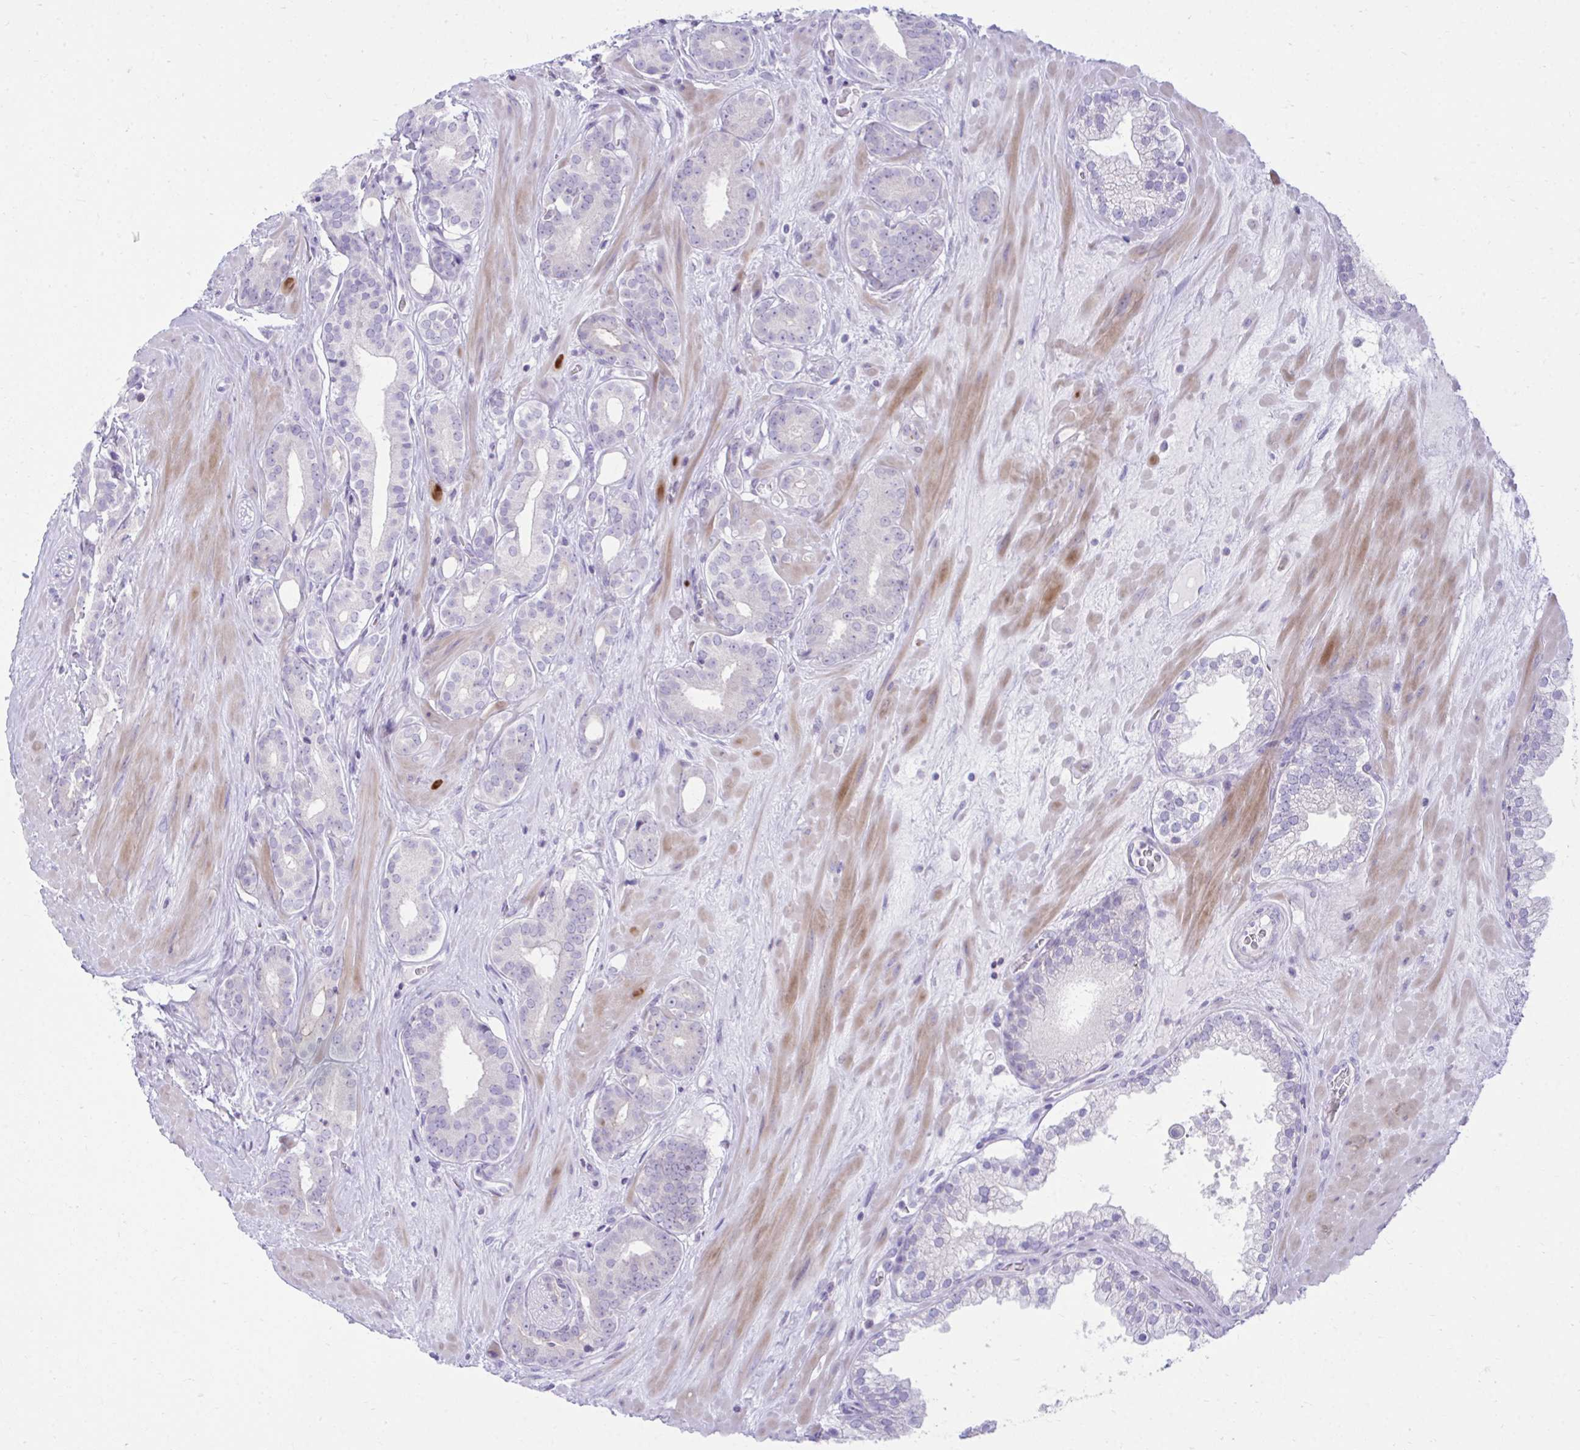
{"staining": {"intensity": "negative", "quantity": "none", "location": "none"}, "tissue": "prostate cancer", "cell_type": "Tumor cells", "image_type": "cancer", "snomed": [{"axis": "morphology", "description": "Adenocarcinoma, High grade"}, {"axis": "topography", "description": "Prostate"}], "caption": "There is no significant positivity in tumor cells of adenocarcinoma (high-grade) (prostate).", "gene": "OR7A5", "patient": {"sex": "male", "age": 66}}